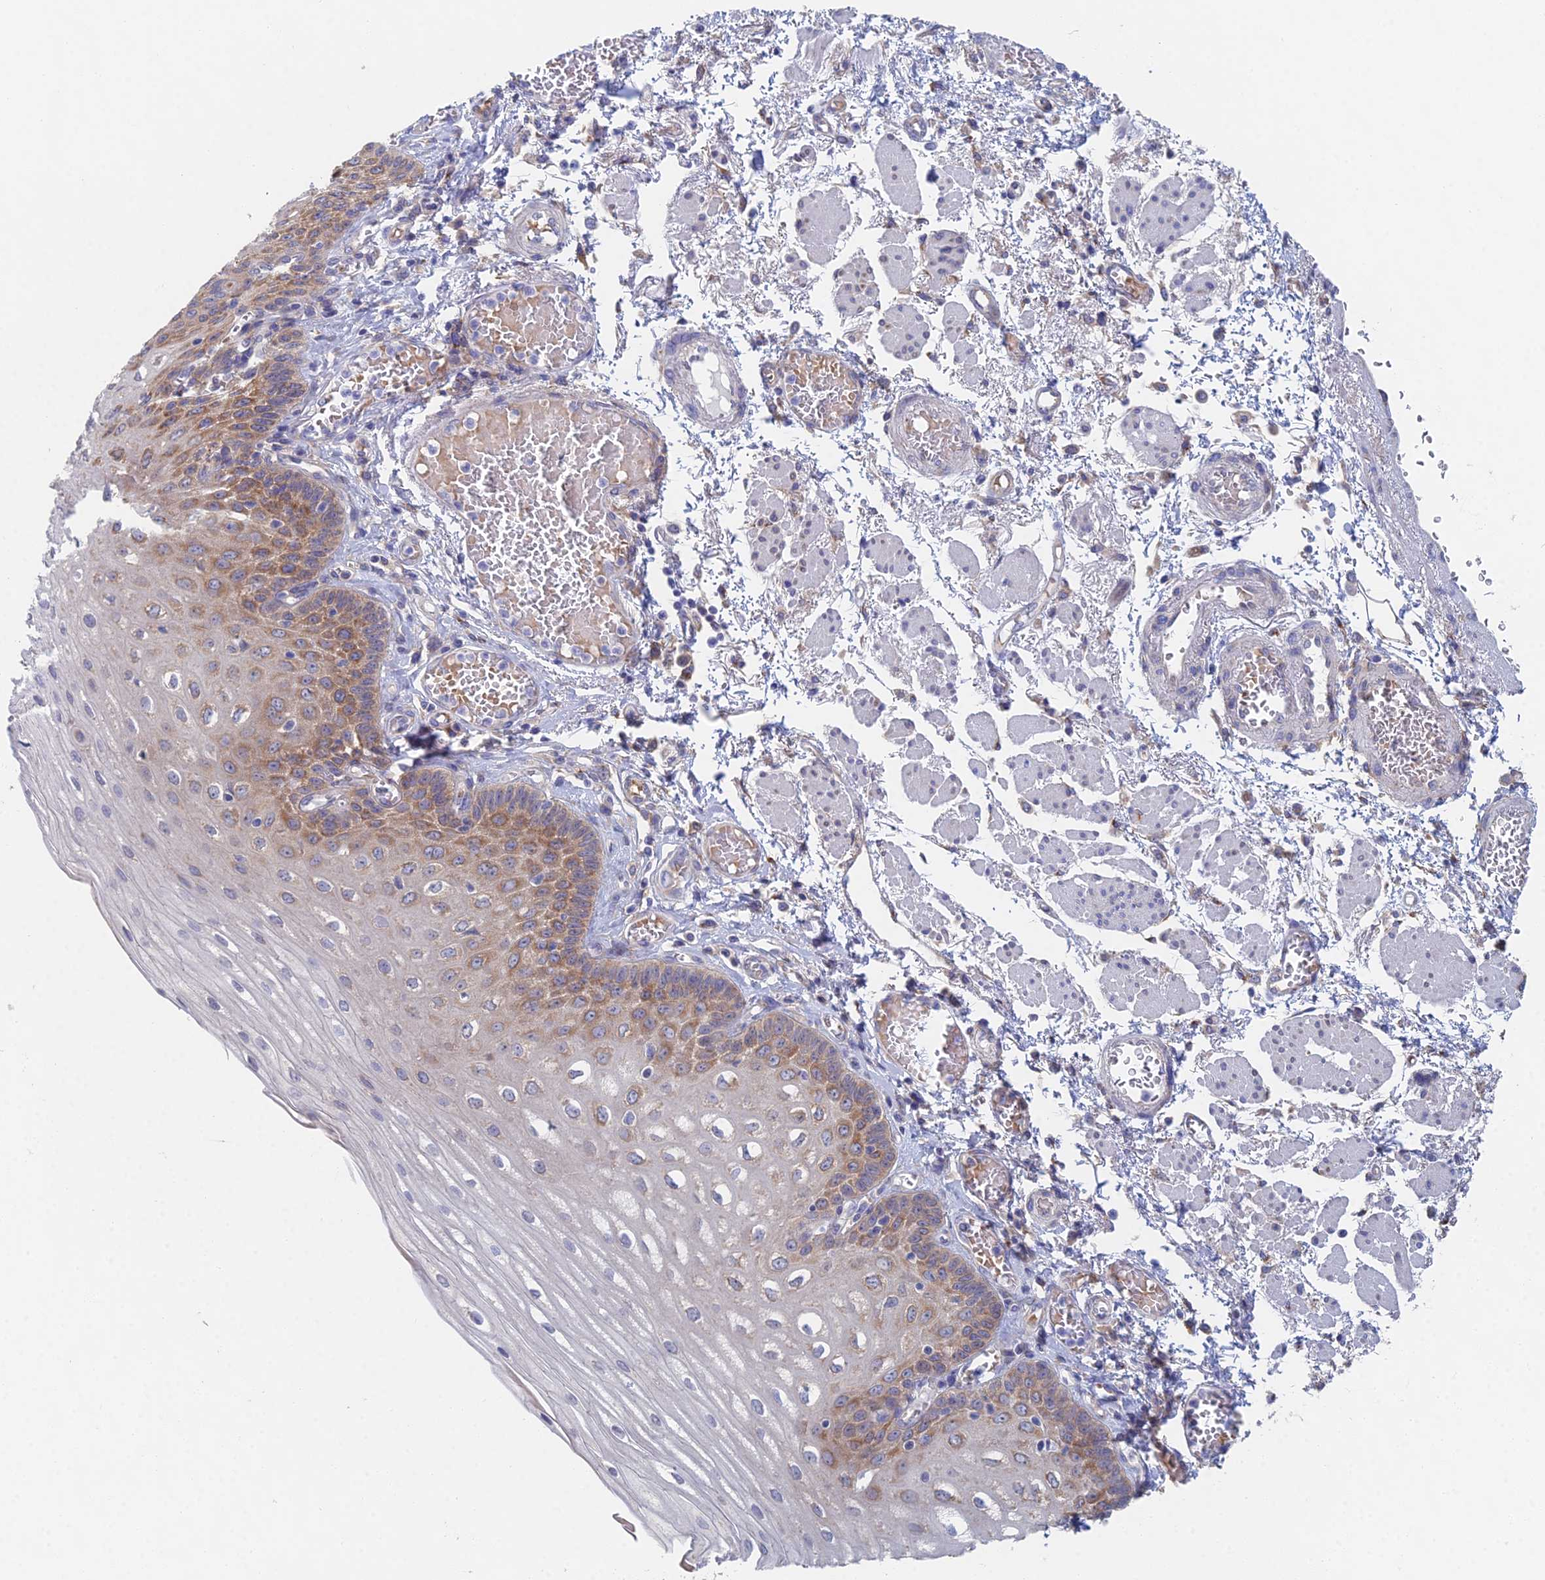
{"staining": {"intensity": "moderate", "quantity": "25%-75%", "location": "cytoplasmic/membranous"}, "tissue": "esophagus", "cell_type": "Squamous epithelial cells", "image_type": "normal", "snomed": [{"axis": "morphology", "description": "Normal tissue, NOS"}, {"axis": "topography", "description": "Esophagus"}], "caption": "A histopathology image of human esophagus stained for a protein shows moderate cytoplasmic/membranous brown staining in squamous epithelial cells.", "gene": "ELOF1", "patient": {"sex": "male", "age": 81}}